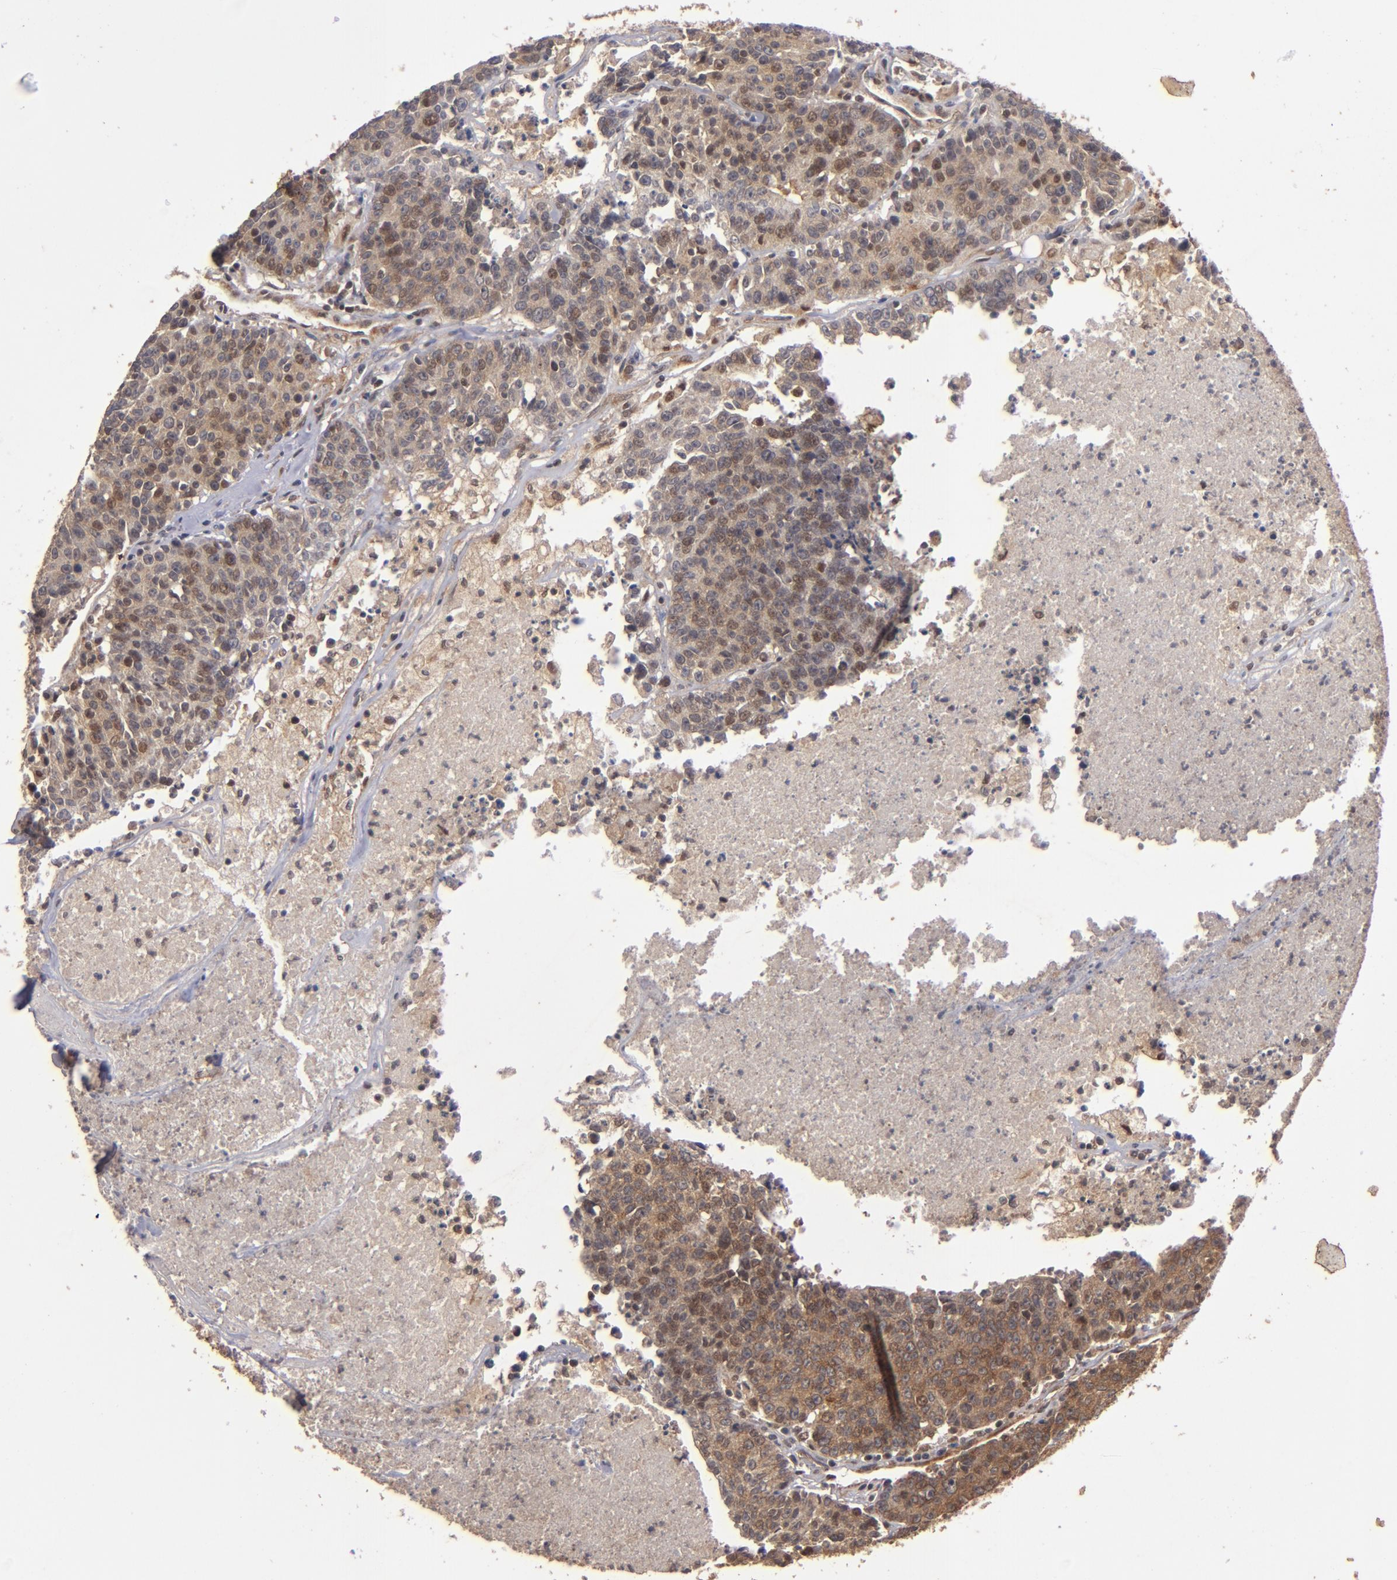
{"staining": {"intensity": "moderate", "quantity": ">75%", "location": "cytoplasmic/membranous"}, "tissue": "colorectal cancer", "cell_type": "Tumor cells", "image_type": "cancer", "snomed": [{"axis": "morphology", "description": "Adenocarcinoma, NOS"}, {"axis": "topography", "description": "Colon"}], "caption": "Colorectal cancer stained for a protein exhibits moderate cytoplasmic/membranous positivity in tumor cells.", "gene": "BDKRB1", "patient": {"sex": "female", "age": 53}}